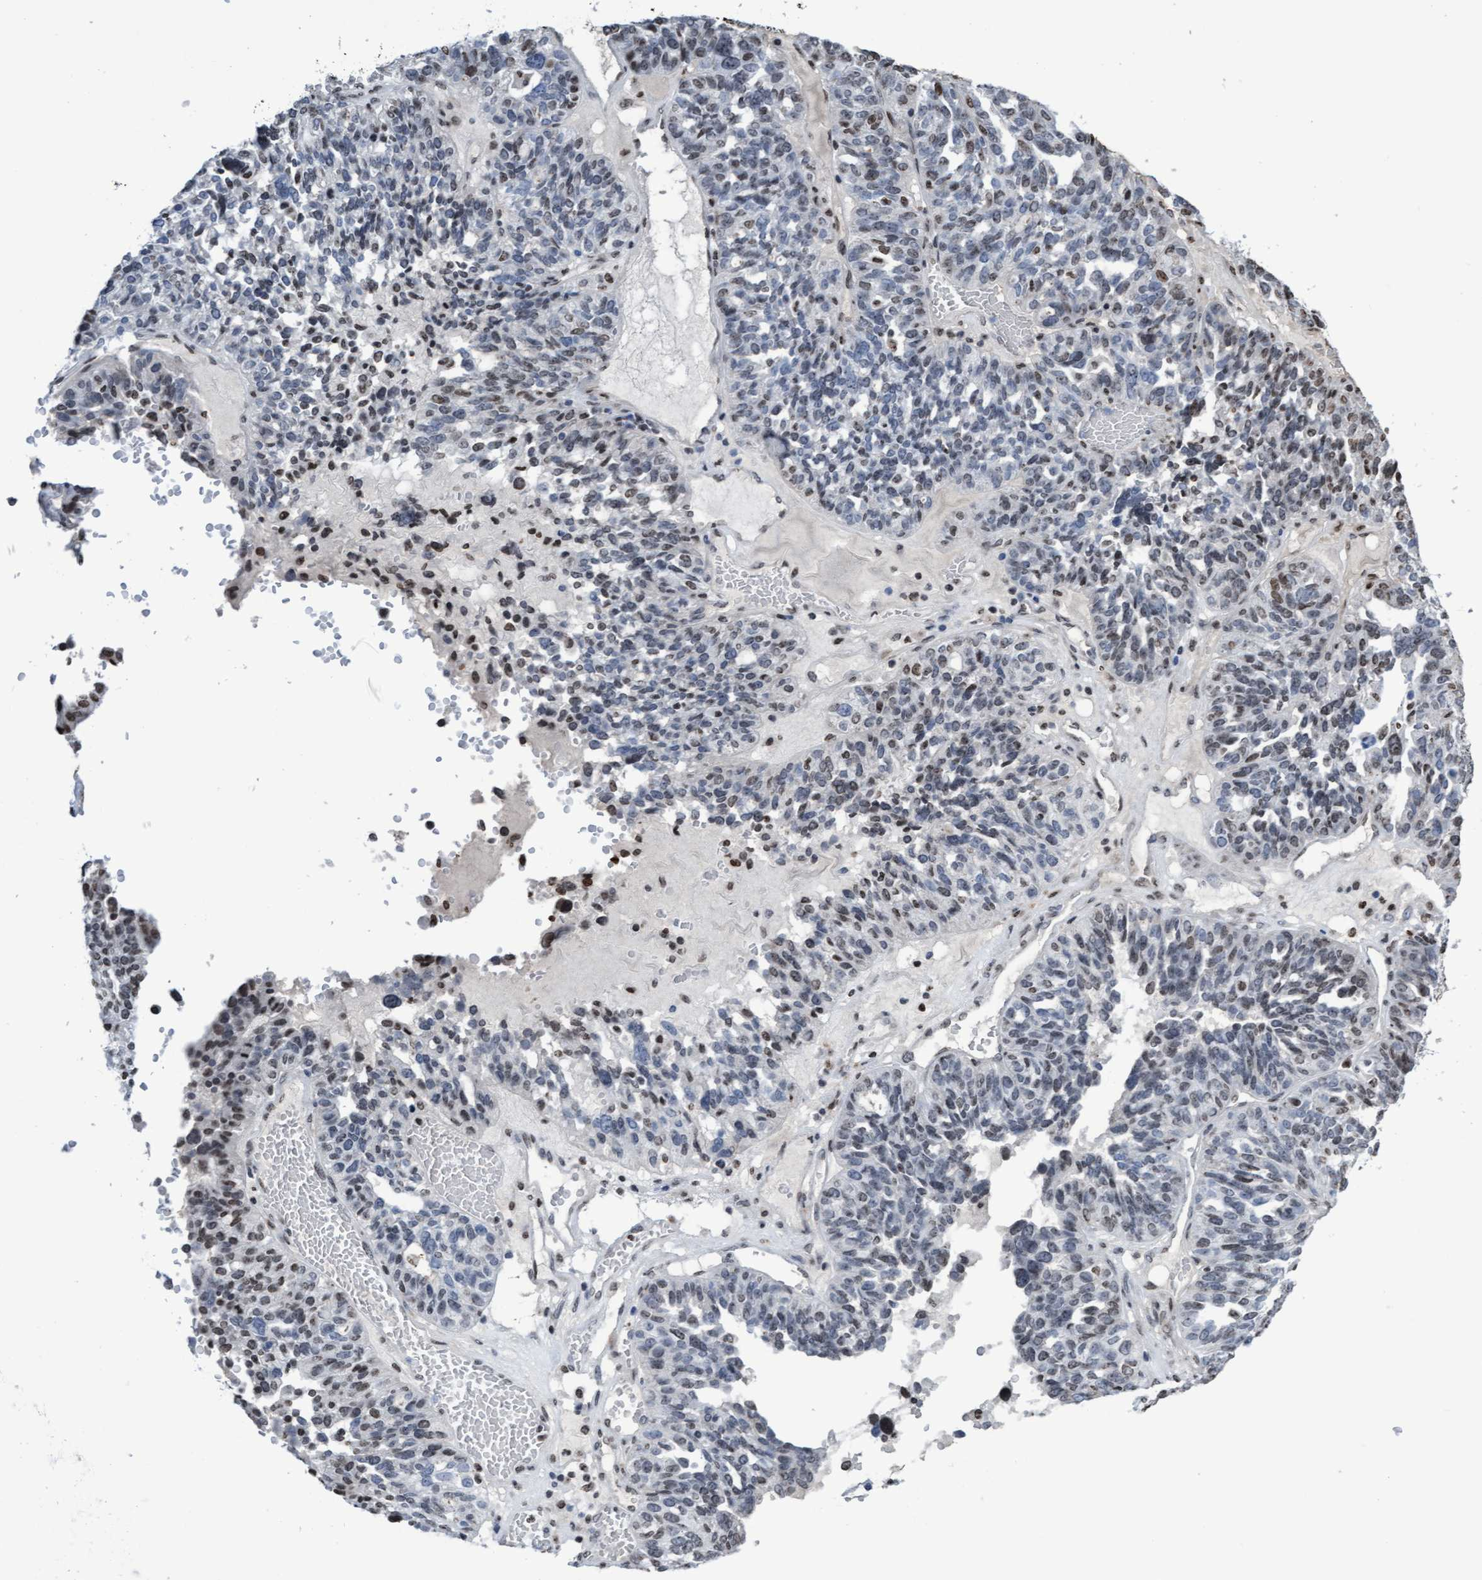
{"staining": {"intensity": "weak", "quantity": "25%-75%", "location": "nuclear"}, "tissue": "ovarian cancer", "cell_type": "Tumor cells", "image_type": "cancer", "snomed": [{"axis": "morphology", "description": "Cystadenocarcinoma, serous, NOS"}, {"axis": "topography", "description": "Ovary"}], "caption": "The image demonstrates a brown stain indicating the presence of a protein in the nuclear of tumor cells in ovarian cancer (serous cystadenocarcinoma). Nuclei are stained in blue.", "gene": "CBX2", "patient": {"sex": "female", "age": 59}}